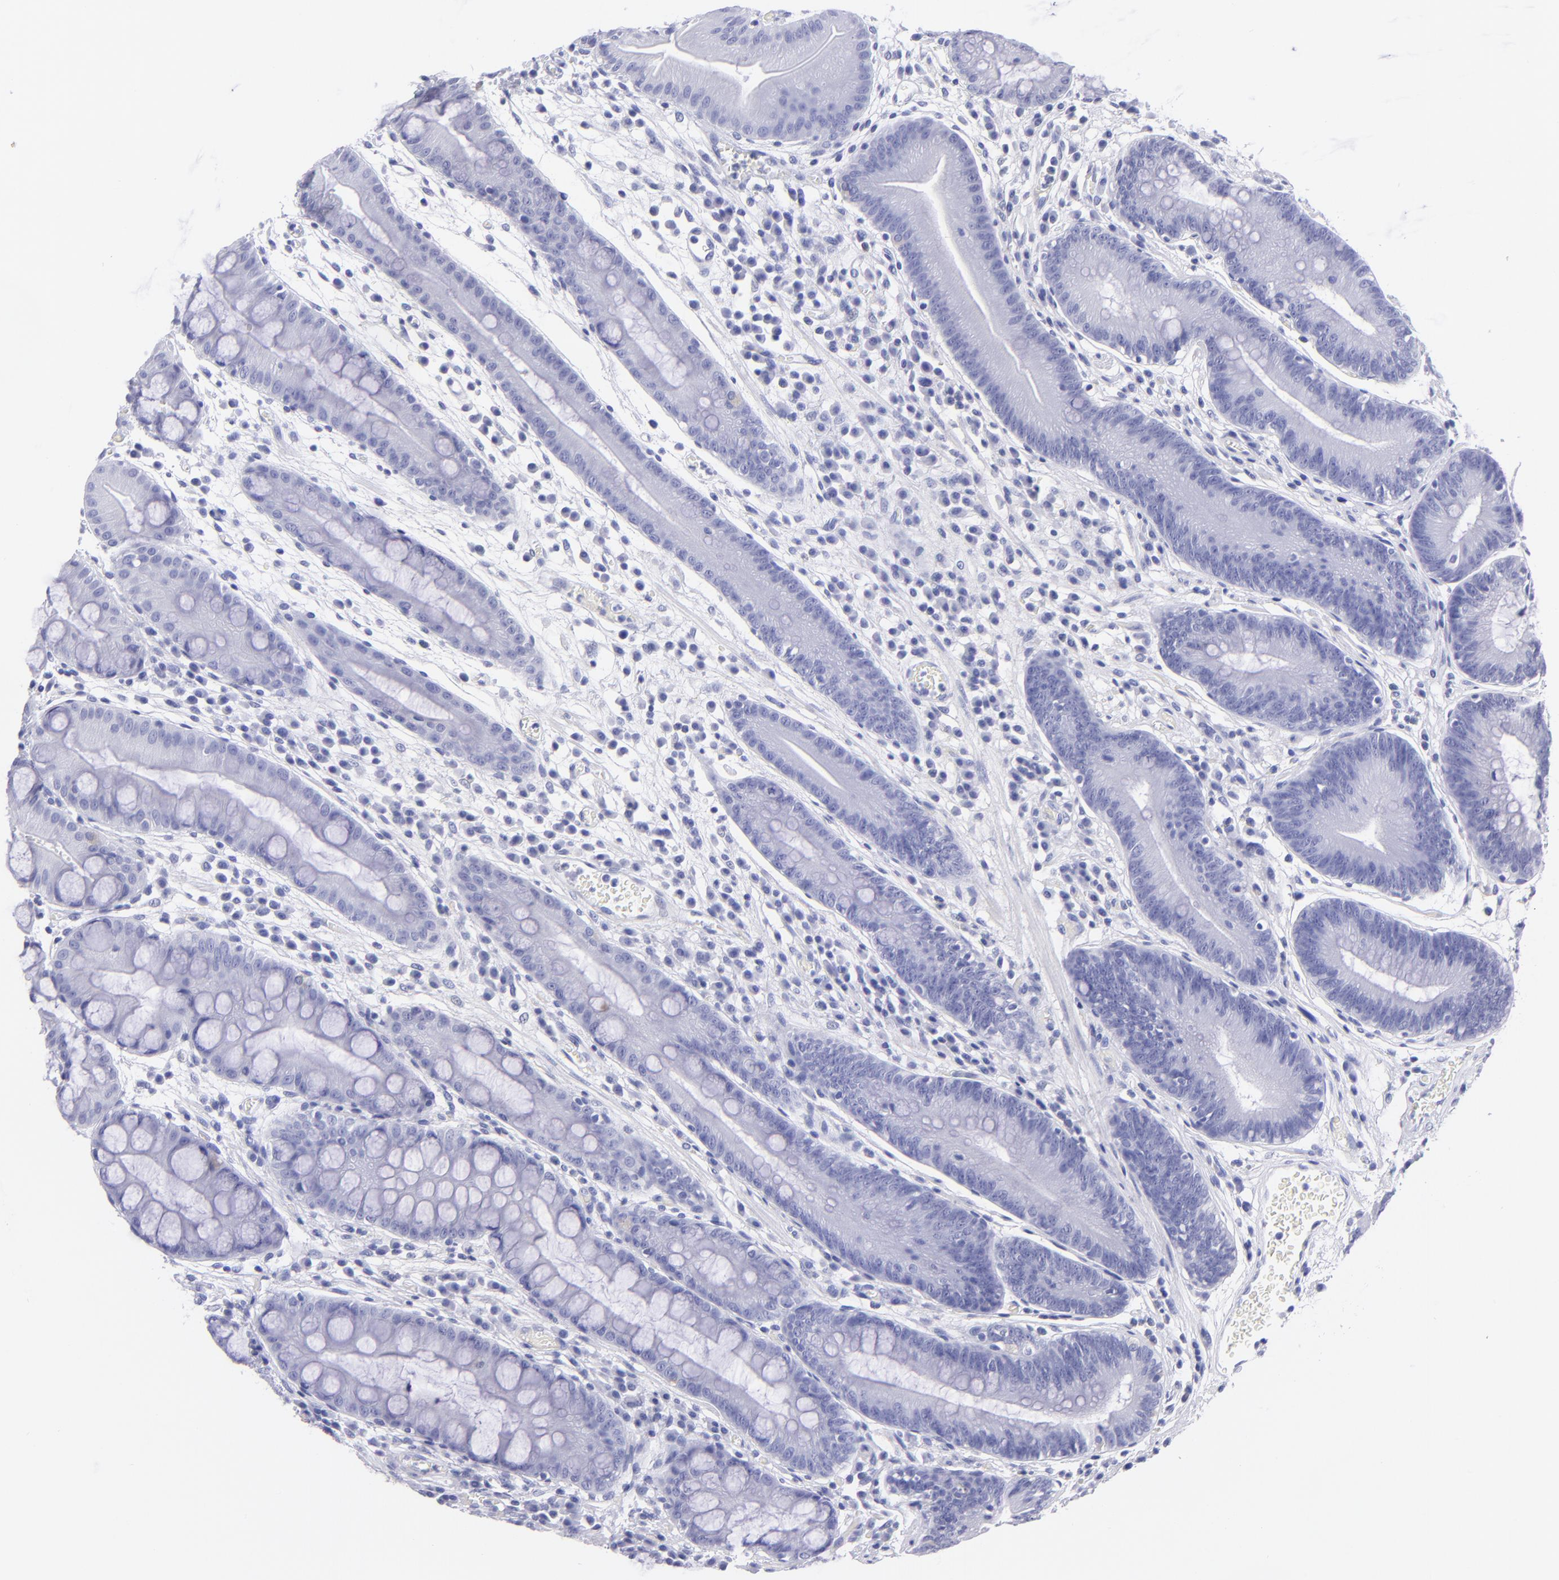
{"staining": {"intensity": "negative", "quantity": "none", "location": "none"}, "tissue": "stomach", "cell_type": "Glandular cells", "image_type": "normal", "snomed": [{"axis": "morphology", "description": "Normal tissue, NOS"}, {"axis": "morphology", "description": "Inflammation, NOS"}, {"axis": "topography", "description": "Stomach, lower"}], "caption": "DAB (3,3'-diaminobenzidine) immunohistochemical staining of unremarkable human stomach displays no significant staining in glandular cells.", "gene": "CNP", "patient": {"sex": "male", "age": 59}}